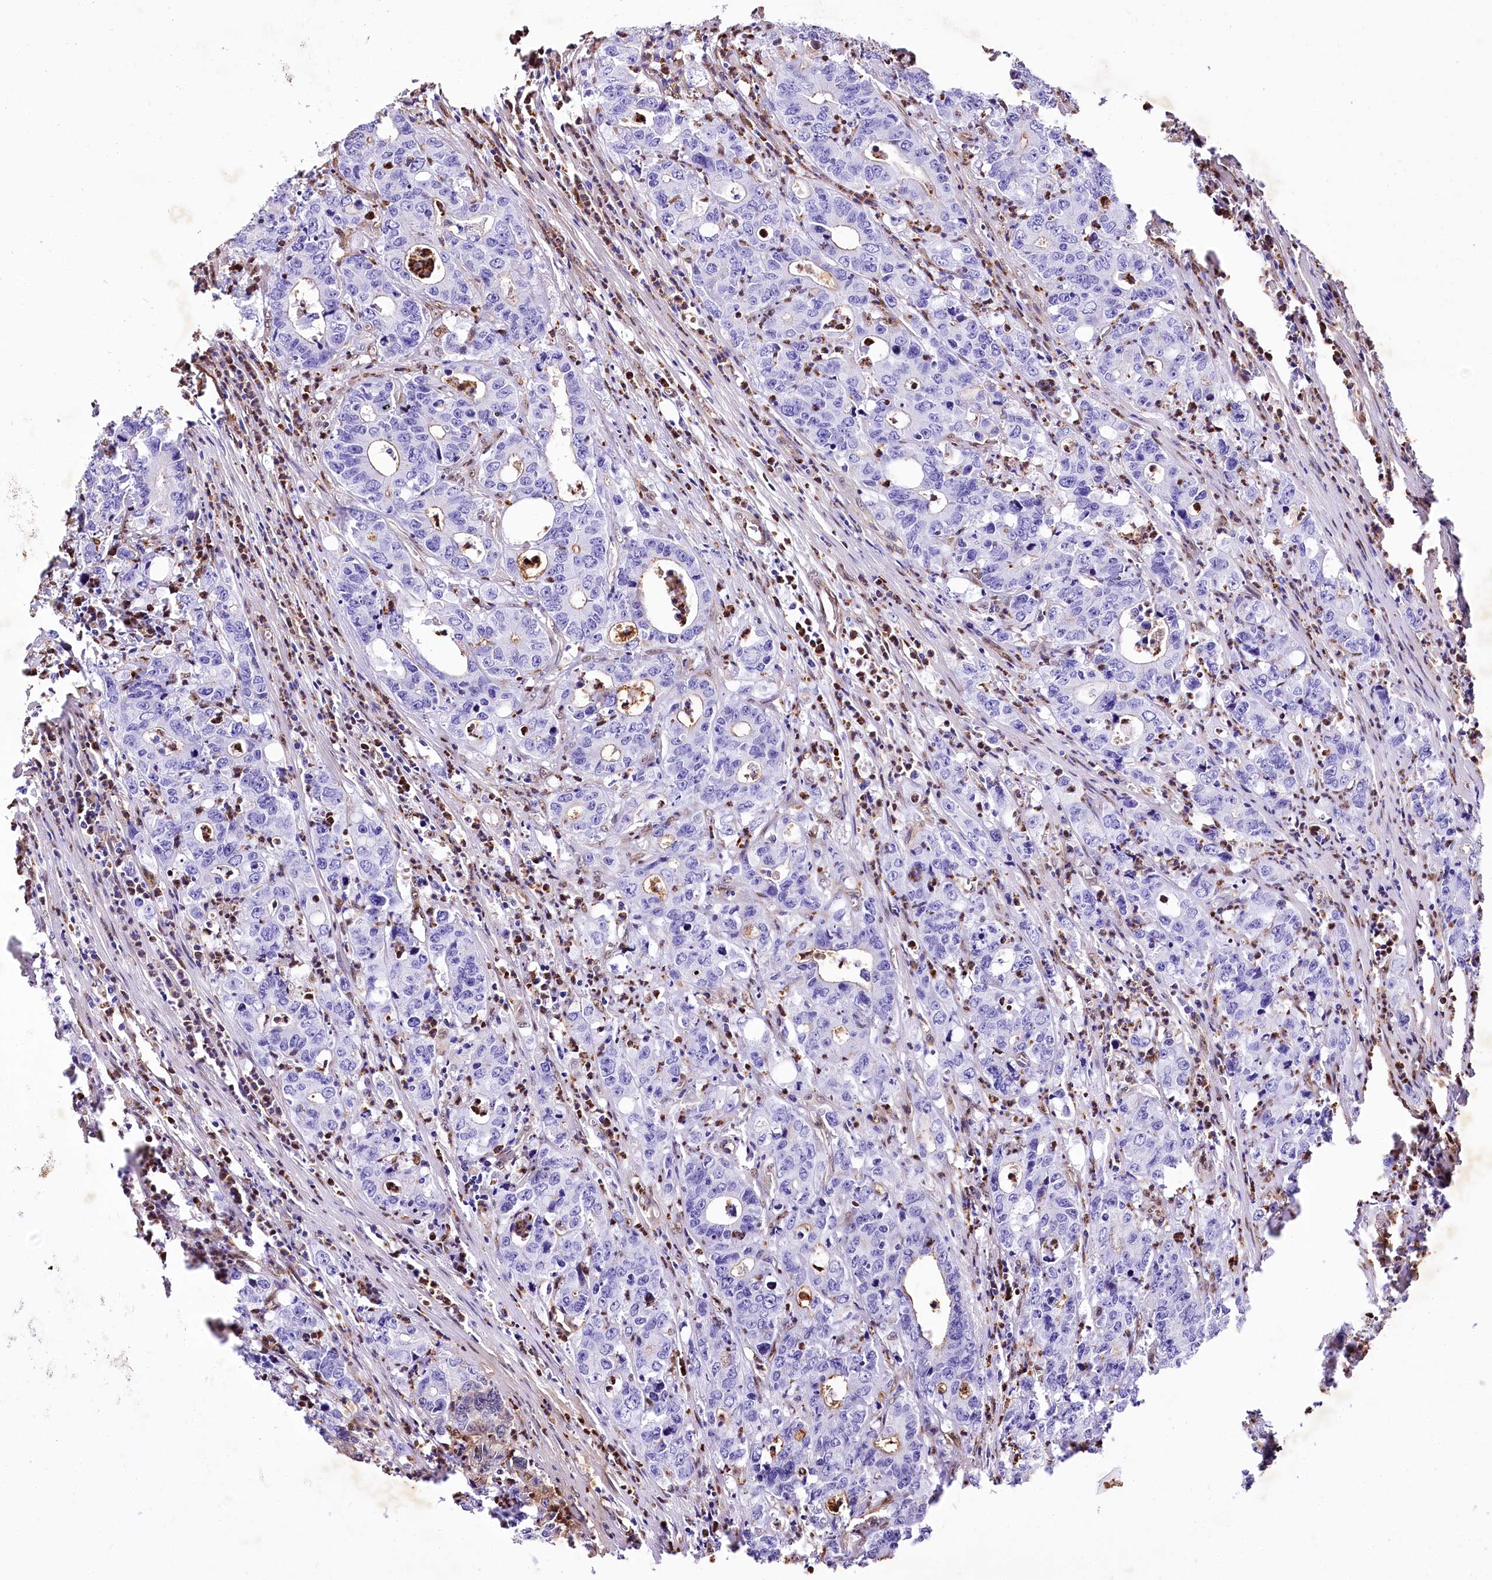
{"staining": {"intensity": "negative", "quantity": "none", "location": "none"}, "tissue": "colorectal cancer", "cell_type": "Tumor cells", "image_type": "cancer", "snomed": [{"axis": "morphology", "description": "Adenocarcinoma, NOS"}, {"axis": "topography", "description": "Colon"}], "caption": "Tumor cells show no significant staining in colorectal cancer (adenocarcinoma). (Stains: DAB IHC with hematoxylin counter stain, Microscopy: brightfield microscopy at high magnification).", "gene": "PTMS", "patient": {"sex": "female", "age": 75}}